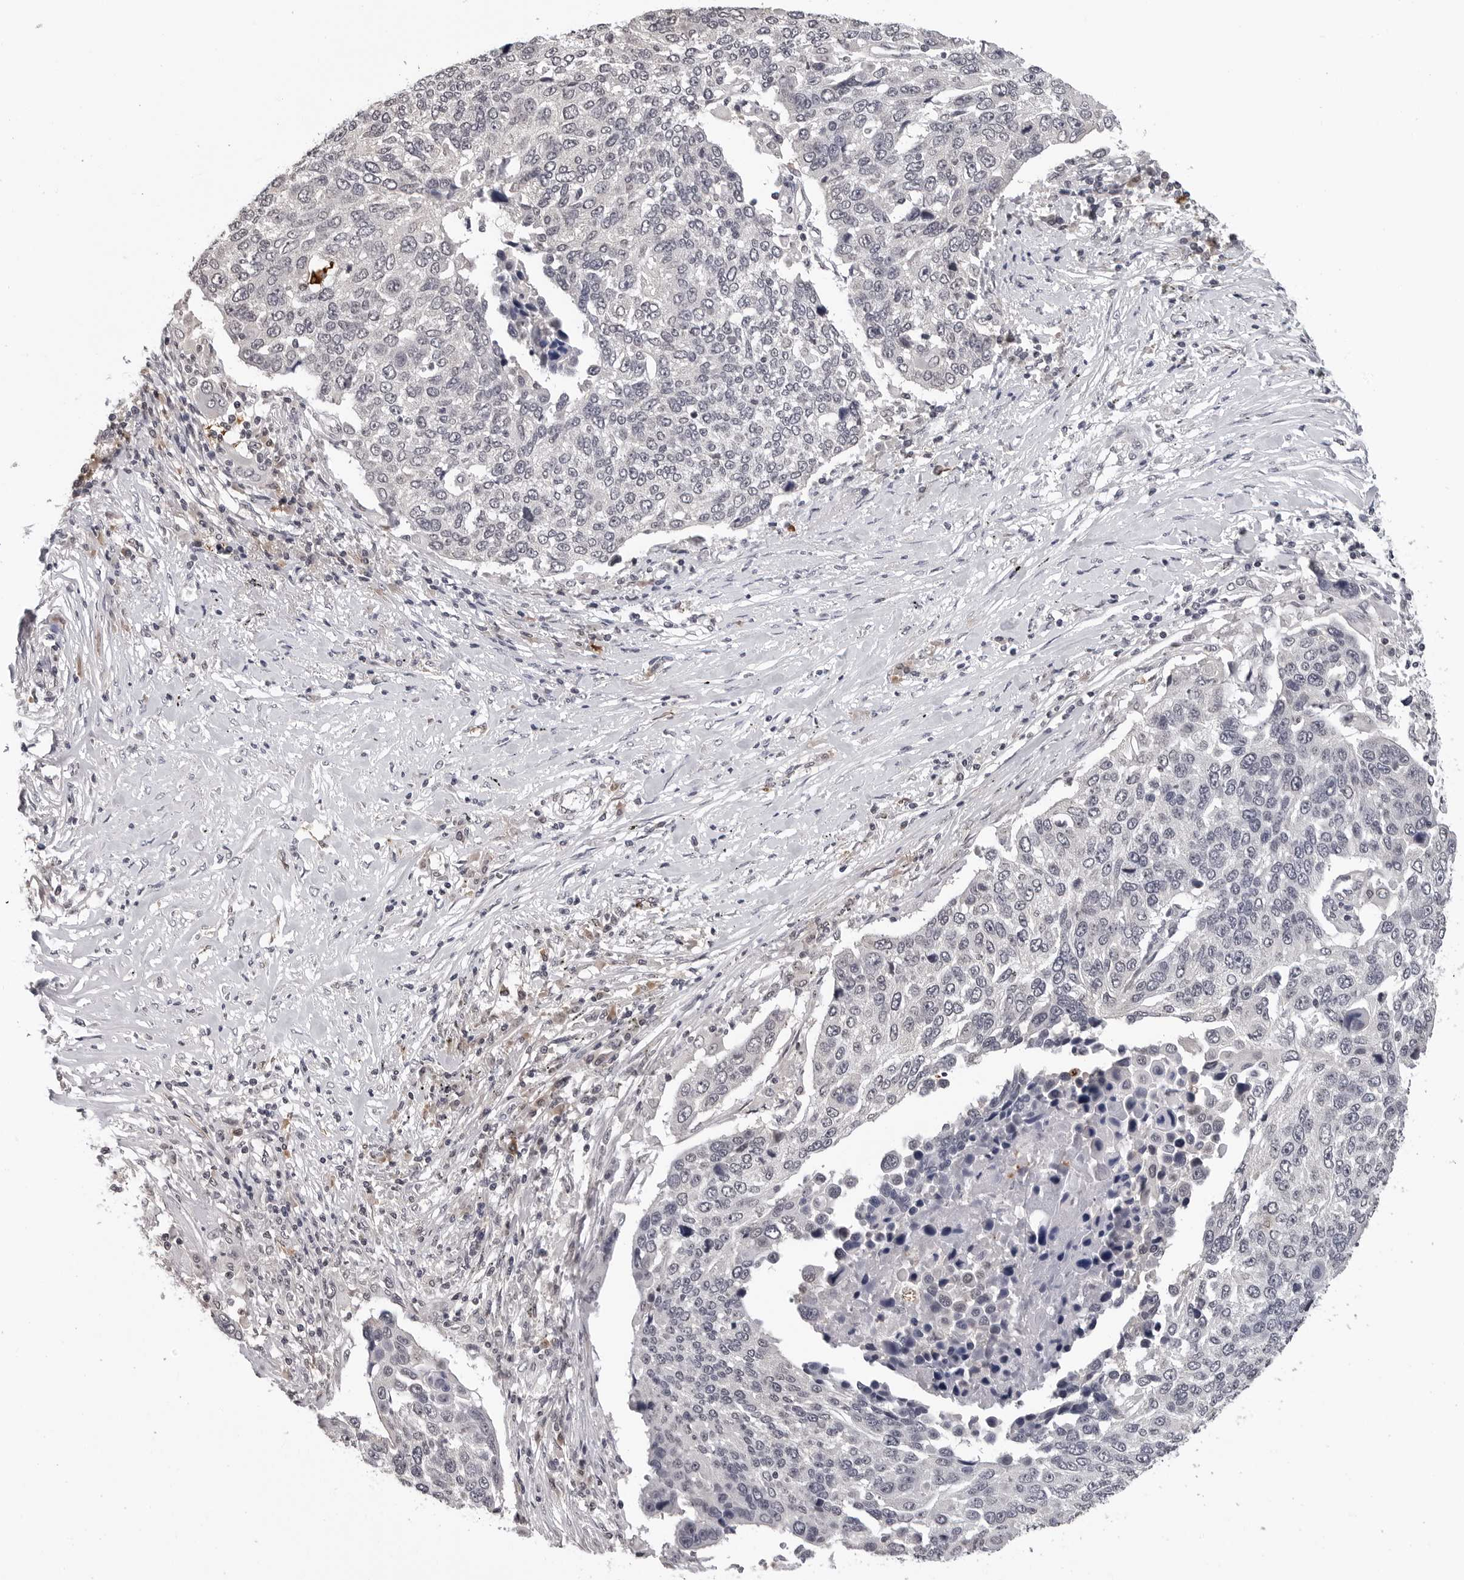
{"staining": {"intensity": "negative", "quantity": "none", "location": "none"}, "tissue": "lung cancer", "cell_type": "Tumor cells", "image_type": "cancer", "snomed": [{"axis": "morphology", "description": "Squamous cell carcinoma, NOS"}, {"axis": "topography", "description": "Lung"}], "caption": "Lung cancer (squamous cell carcinoma) was stained to show a protein in brown. There is no significant staining in tumor cells.", "gene": "TRMT13", "patient": {"sex": "male", "age": 66}}